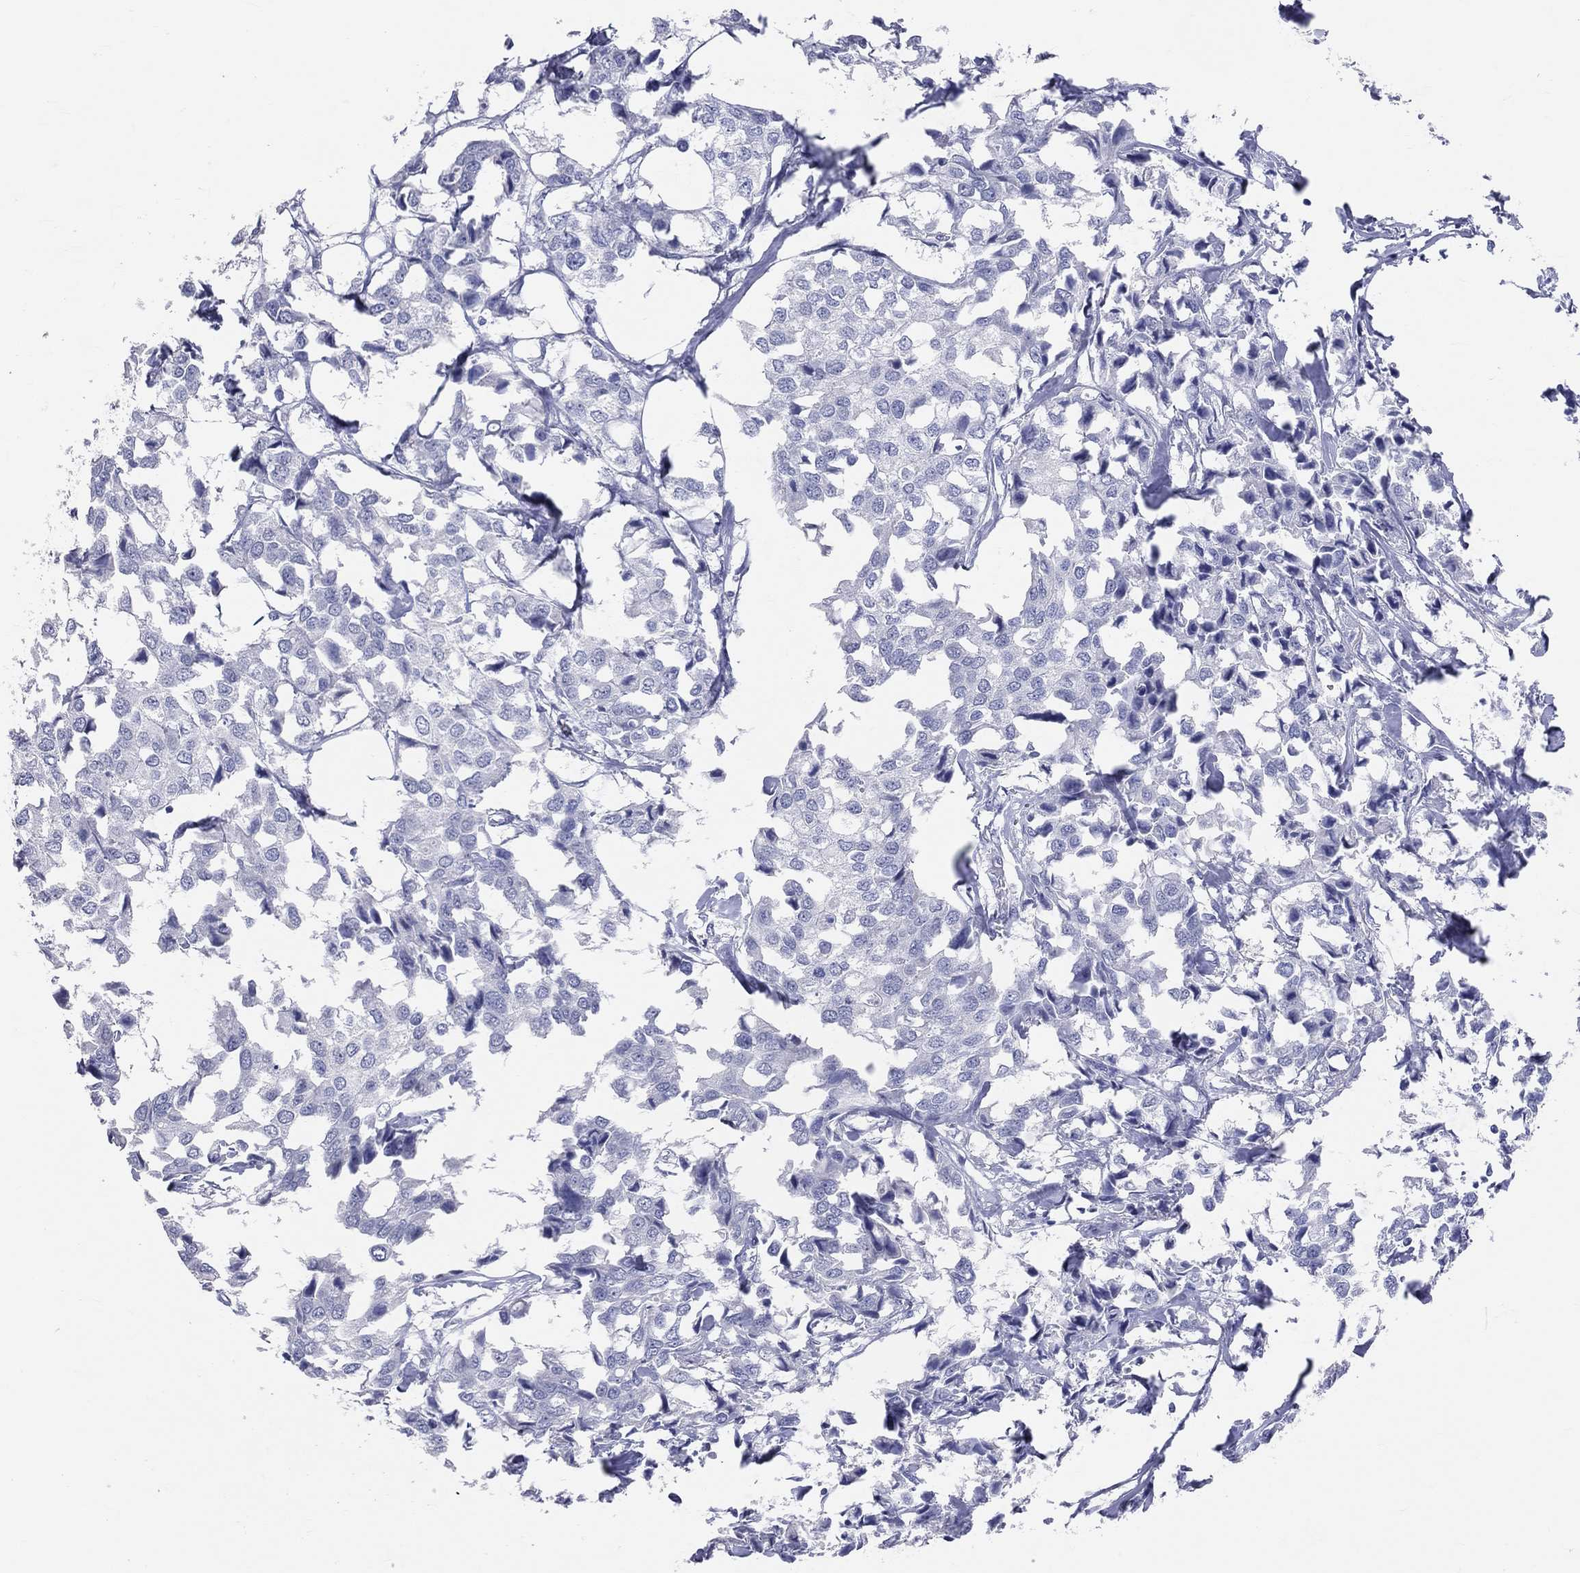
{"staining": {"intensity": "negative", "quantity": "none", "location": "none"}, "tissue": "breast cancer", "cell_type": "Tumor cells", "image_type": "cancer", "snomed": [{"axis": "morphology", "description": "Duct carcinoma"}, {"axis": "topography", "description": "Breast"}], "caption": "The micrograph displays no significant staining in tumor cells of invasive ductal carcinoma (breast). The staining is performed using DAB brown chromogen with nuclei counter-stained in using hematoxylin.", "gene": "LAT", "patient": {"sex": "female", "age": 80}}